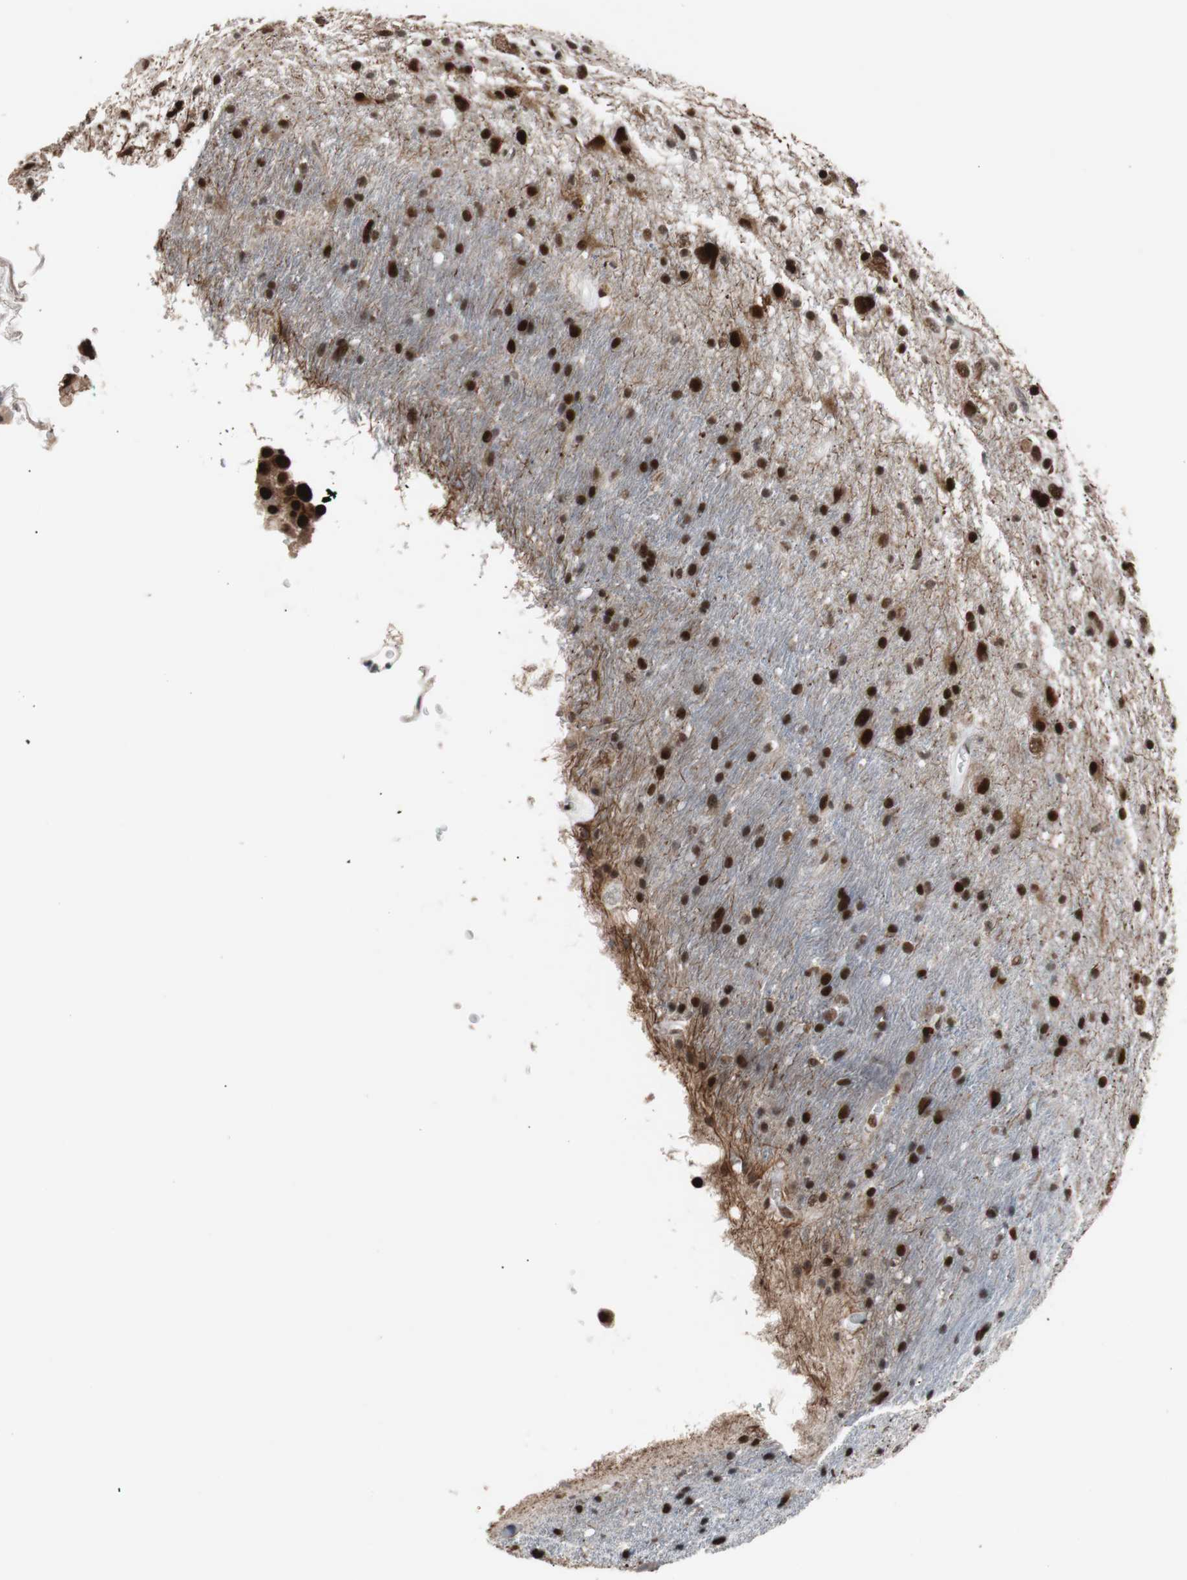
{"staining": {"intensity": "strong", "quantity": ">75%", "location": "nuclear"}, "tissue": "glioma", "cell_type": "Tumor cells", "image_type": "cancer", "snomed": [{"axis": "morphology", "description": "Glioma, malignant, Low grade"}, {"axis": "topography", "description": "Brain"}], "caption": "There is high levels of strong nuclear expression in tumor cells of malignant low-grade glioma, as demonstrated by immunohistochemical staining (brown color).", "gene": "NBL1", "patient": {"sex": "male", "age": 77}}